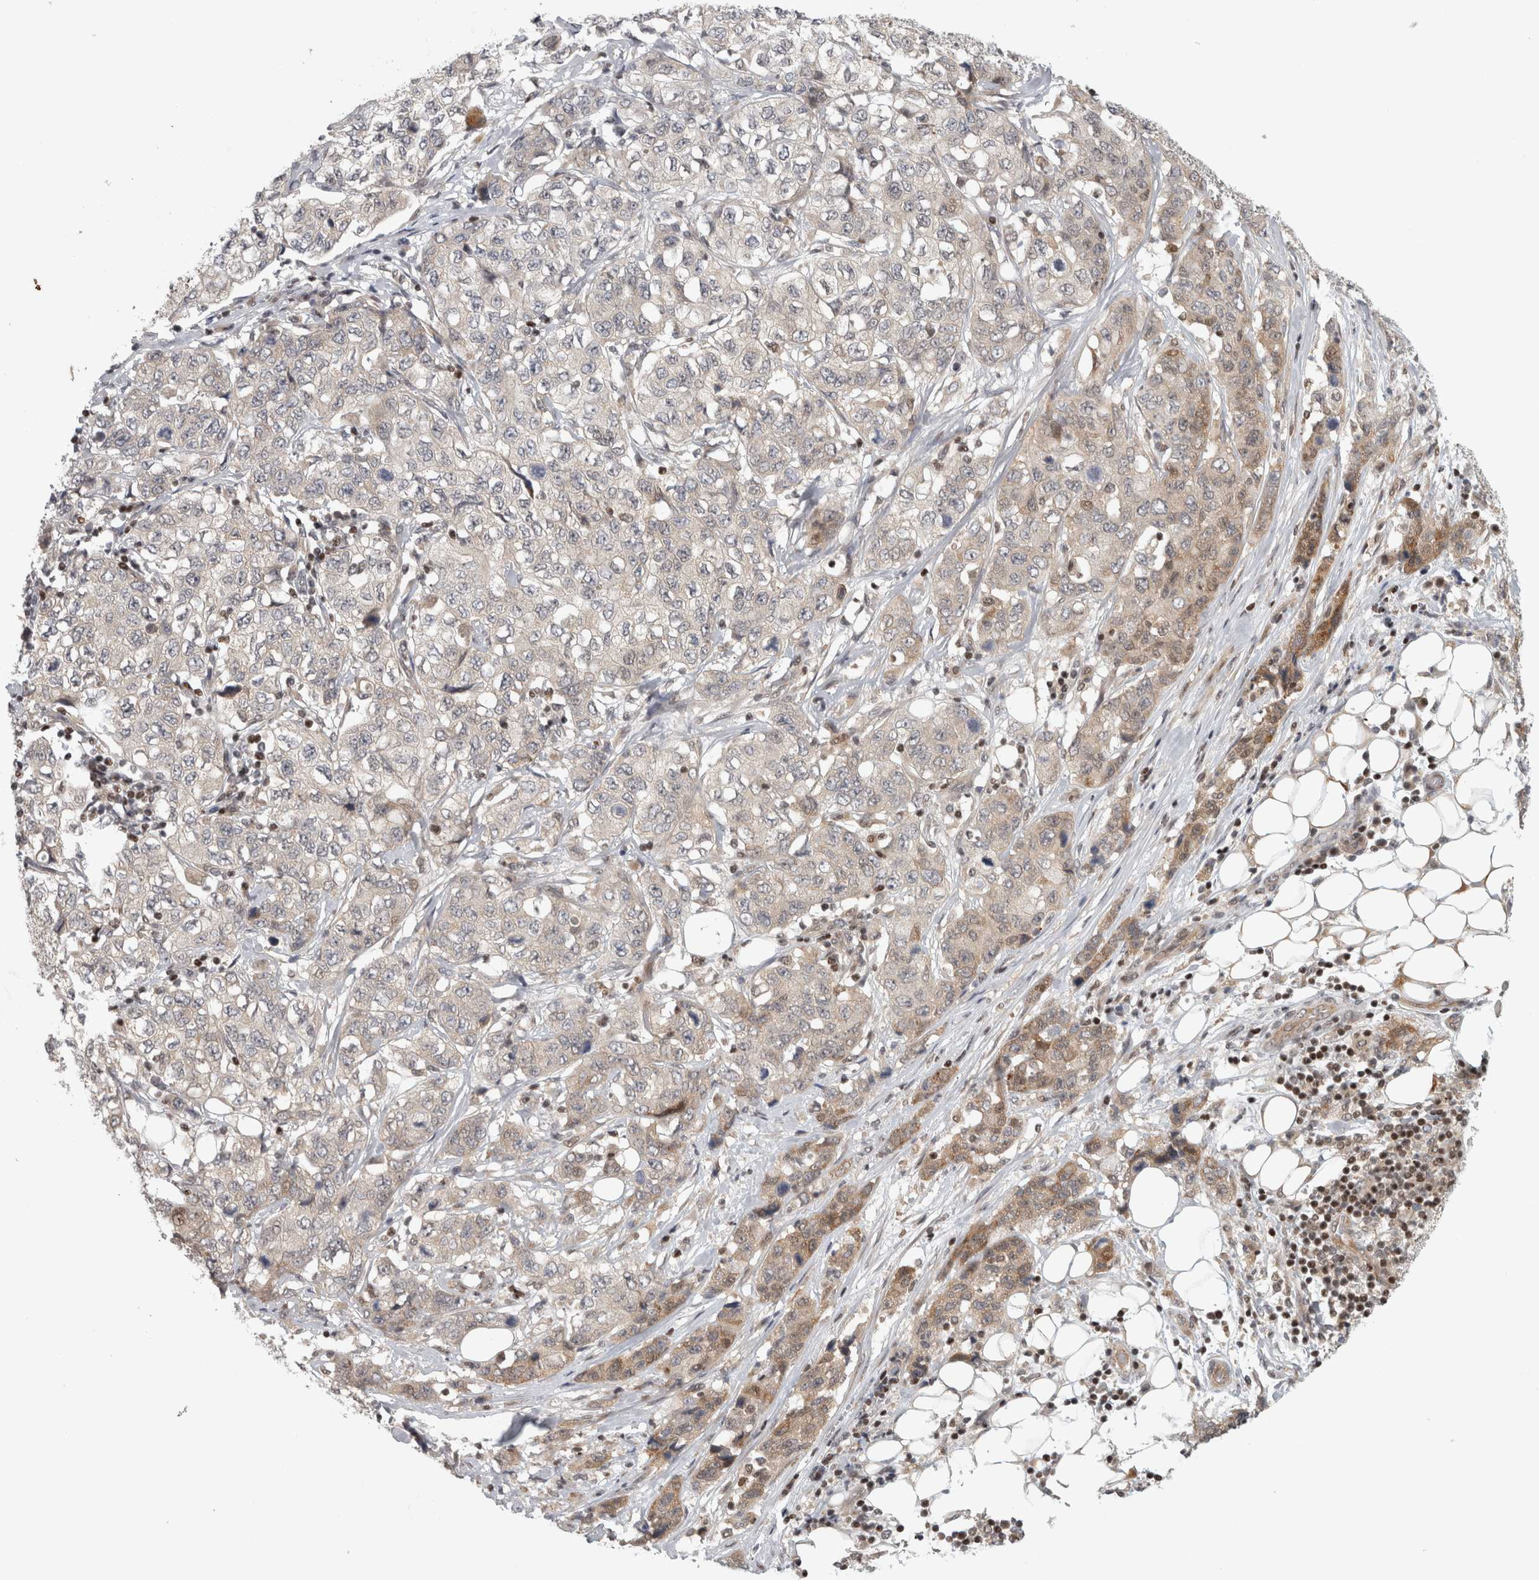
{"staining": {"intensity": "weak", "quantity": "25%-75%", "location": "cytoplasmic/membranous"}, "tissue": "stomach cancer", "cell_type": "Tumor cells", "image_type": "cancer", "snomed": [{"axis": "morphology", "description": "Adenocarcinoma, NOS"}, {"axis": "topography", "description": "Stomach"}], "caption": "Stomach adenocarcinoma stained with DAB (3,3'-diaminobenzidine) immunohistochemistry (IHC) shows low levels of weak cytoplasmic/membranous staining in about 25%-75% of tumor cells. (brown staining indicates protein expression, while blue staining denotes nuclei).", "gene": "KDM8", "patient": {"sex": "male", "age": 48}}